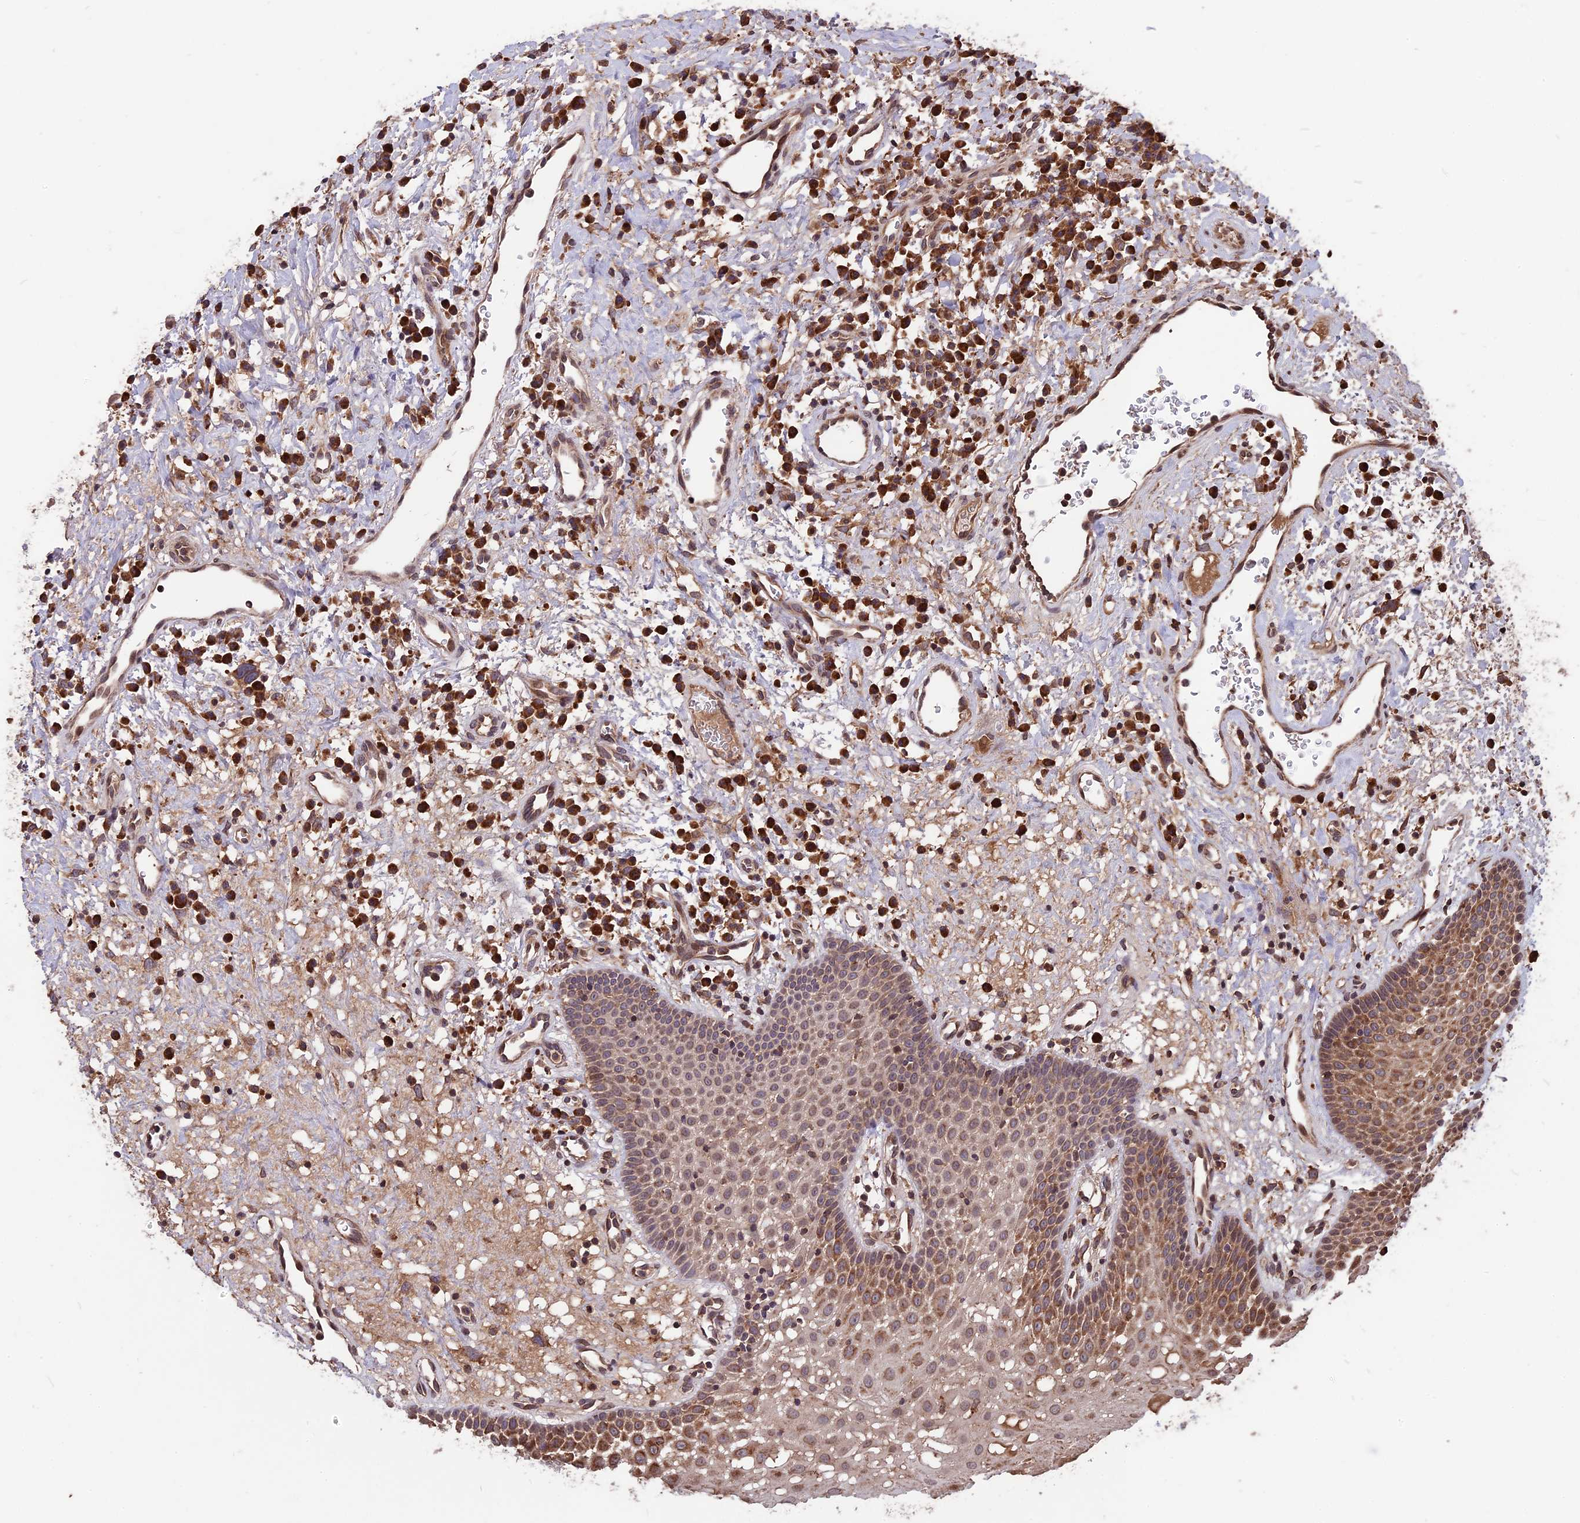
{"staining": {"intensity": "moderate", "quantity": "25%-75%", "location": "cytoplasmic/membranous"}, "tissue": "oral mucosa", "cell_type": "Squamous epithelial cells", "image_type": "normal", "snomed": [{"axis": "morphology", "description": "Normal tissue, NOS"}, {"axis": "topography", "description": "Oral tissue"}], "caption": "Immunohistochemistry (IHC) photomicrograph of benign oral mucosa: oral mucosa stained using immunohistochemistry (IHC) reveals medium levels of moderate protein expression localized specifically in the cytoplasmic/membranous of squamous epithelial cells, appearing as a cytoplasmic/membranous brown color.", "gene": "ZNF598", "patient": {"sex": "male", "age": 74}}